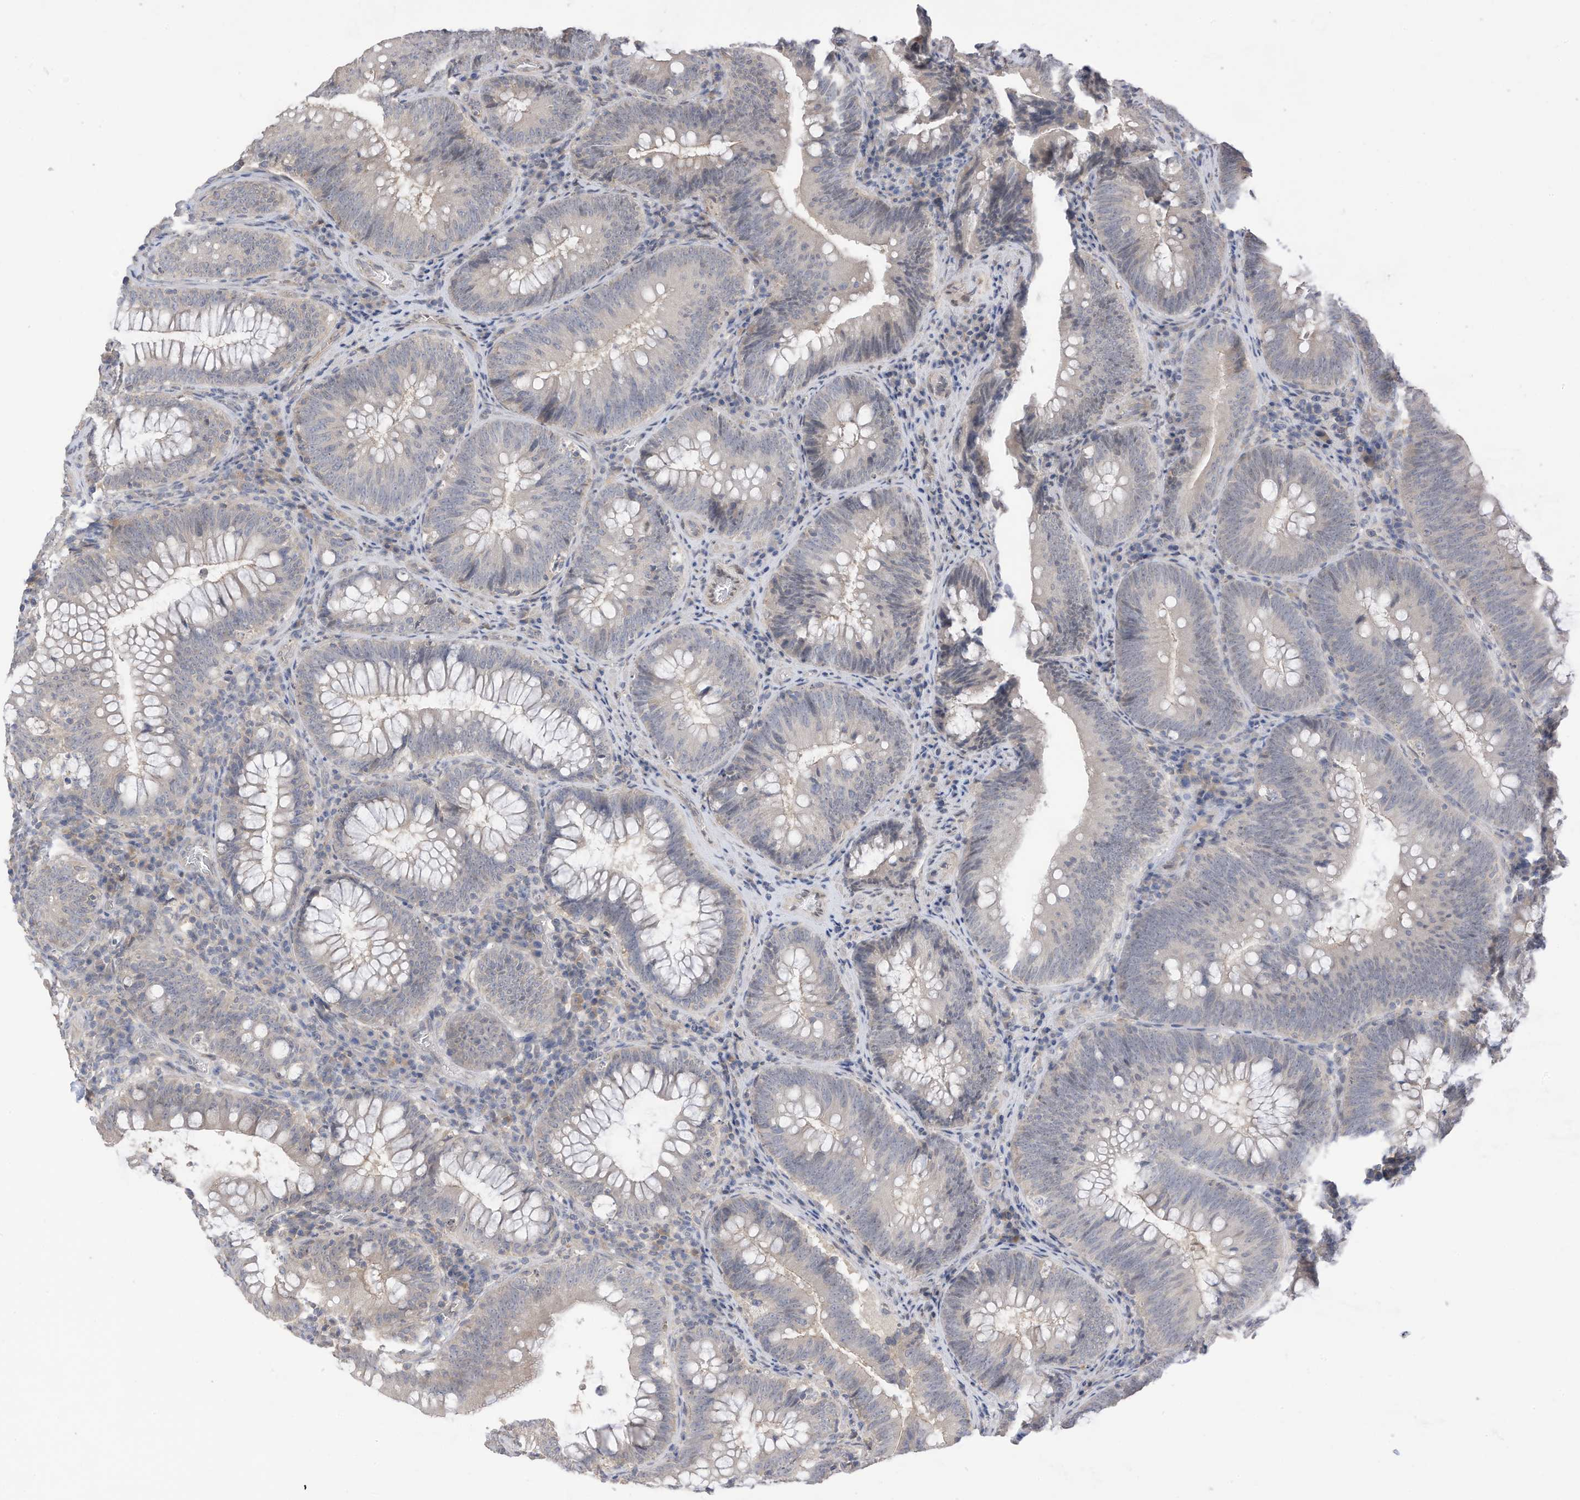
{"staining": {"intensity": "weak", "quantity": "<25%", "location": "cytoplasmic/membranous"}, "tissue": "colorectal cancer", "cell_type": "Tumor cells", "image_type": "cancer", "snomed": [{"axis": "morphology", "description": "Normal tissue, NOS"}, {"axis": "topography", "description": "Colon"}], "caption": "Tumor cells show no significant expression in colorectal cancer.", "gene": "REC8", "patient": {"sex": "female", "age": 82}}